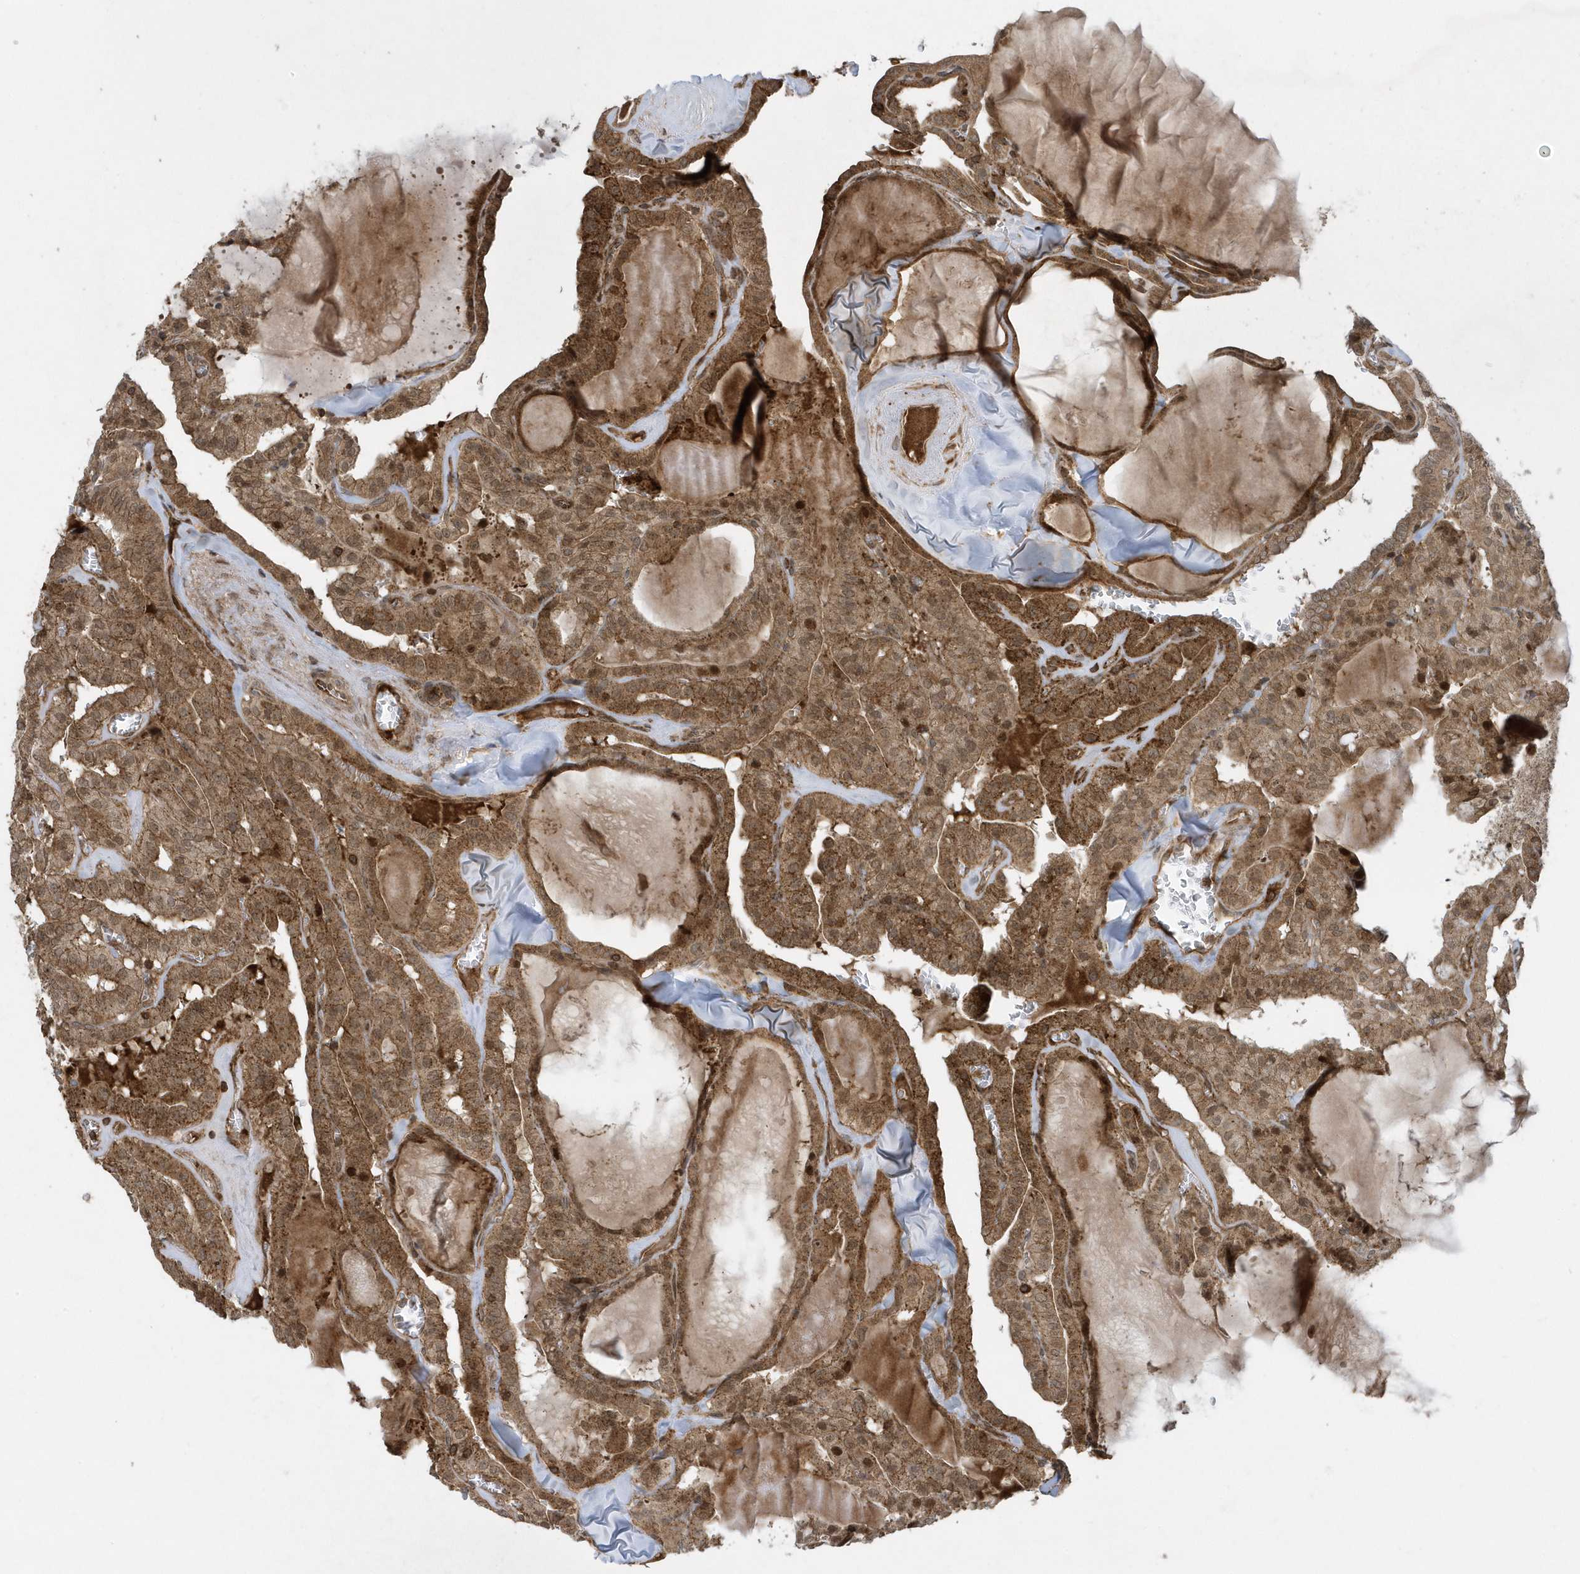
{"staining": {"intensity": "moderate", "quantity": ">75%", "location": "cytoplasmic/membranous,nuclear"}, "tissue": "thyroid cancer", "cell_type": "Tumor cells", "image_type": "cancer", "snomed": [{"axis": "morphology", "description": "Papillary adenocarcinoma, NOS"}, {"axis": "topography", "description": "Thyroid gland"}], "caption": "The photomicrograph shows staining of thyroid cancer (papillary adenocarcinoma), revealing moderate cytoplasmic/membranous and nuclear protein expression (brown color) within tumor cells. Using DAB (3,3'-diaminobenzidine) (brown) and hematoxylin (blue) stains, captured at high magnification using brightfield microscopy.", "gene": "STAMBP", "patient": {"sex": "male", "age": 52}}